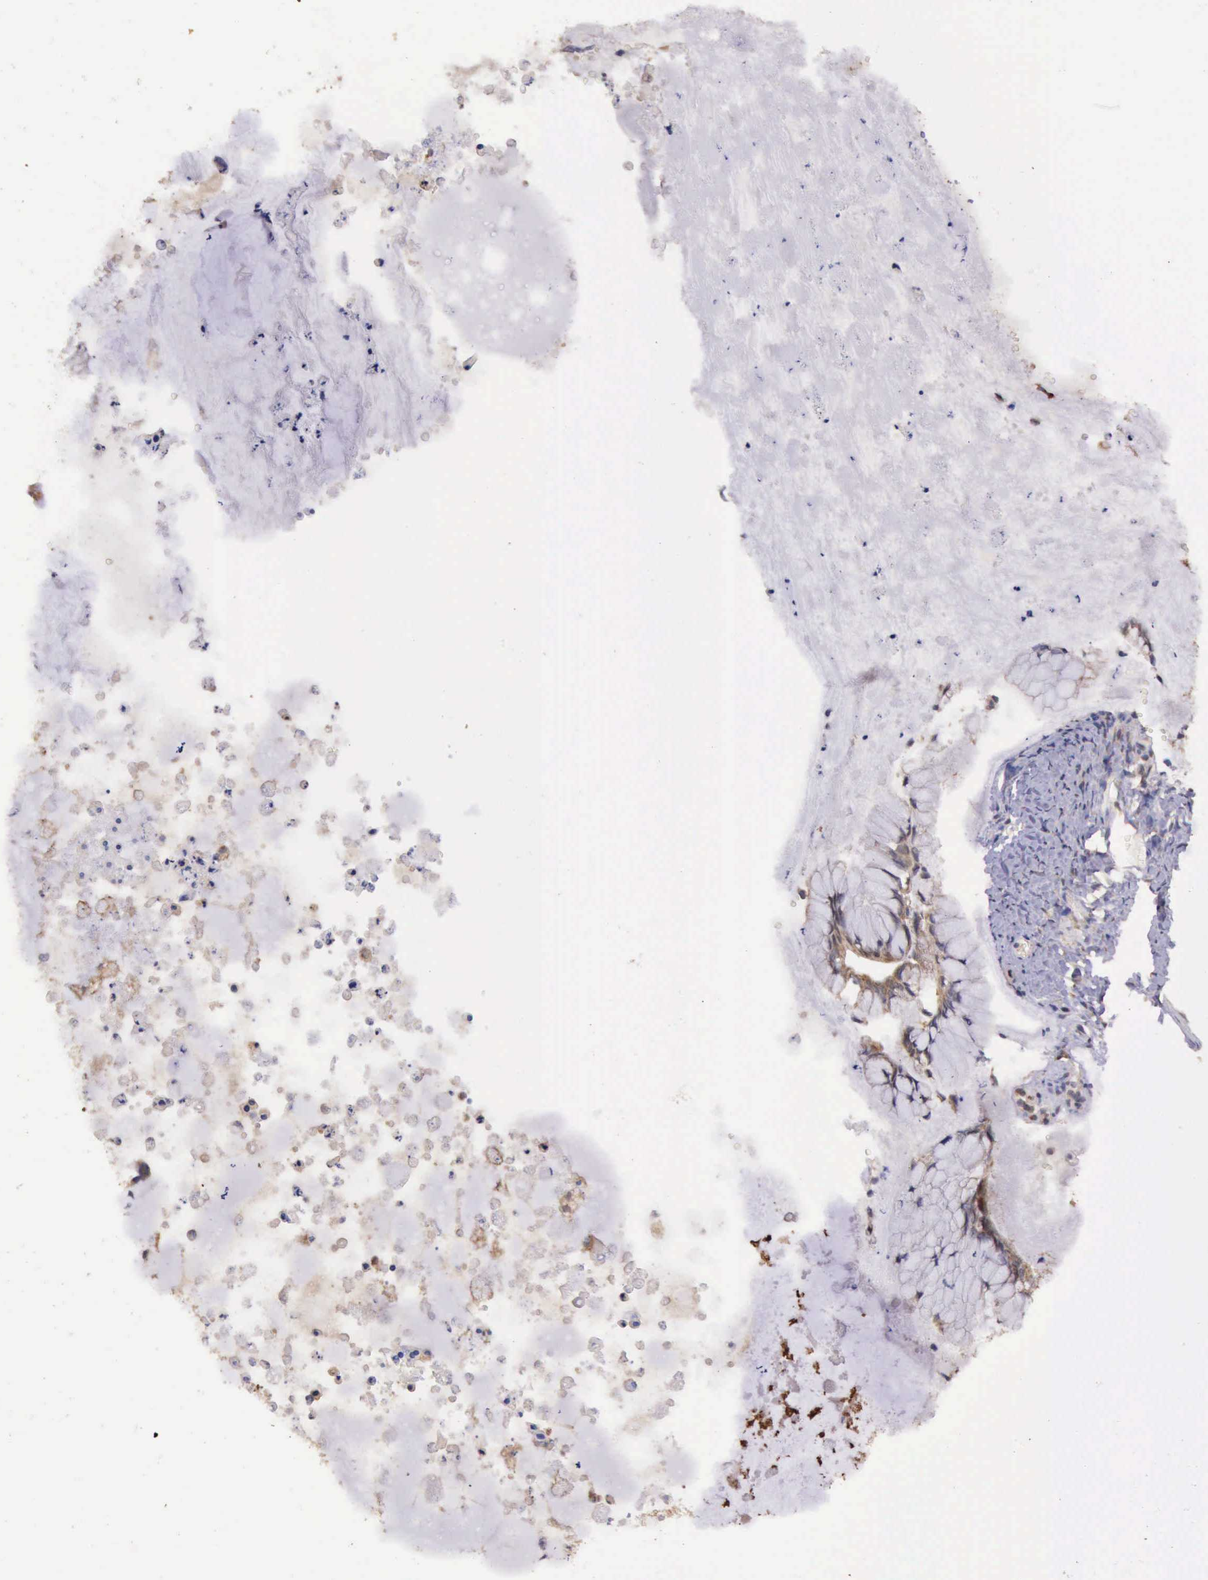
{"staining": {"intensity": "weak", "quantity": "25%-75%", "location": "cytoplasmic/membranous"}, "tissue": "ovarian cancer", "cell_type": "Tumor cells", "image_type": "cancer", "snomed": [{"axis": "morphology", "description": "Cystadenocarcinoma, mucinous, NOS"}, {"axis": "topography", "description": "Ovary"}], "caption": "Ovarian cancer stained with IHC demonstrates weak cytoplasmic/membranous staining in approximately 25%-75% of tumor cells.", "gene": "ARMCX3", "patient": {"sex": "female", "age": 36}}